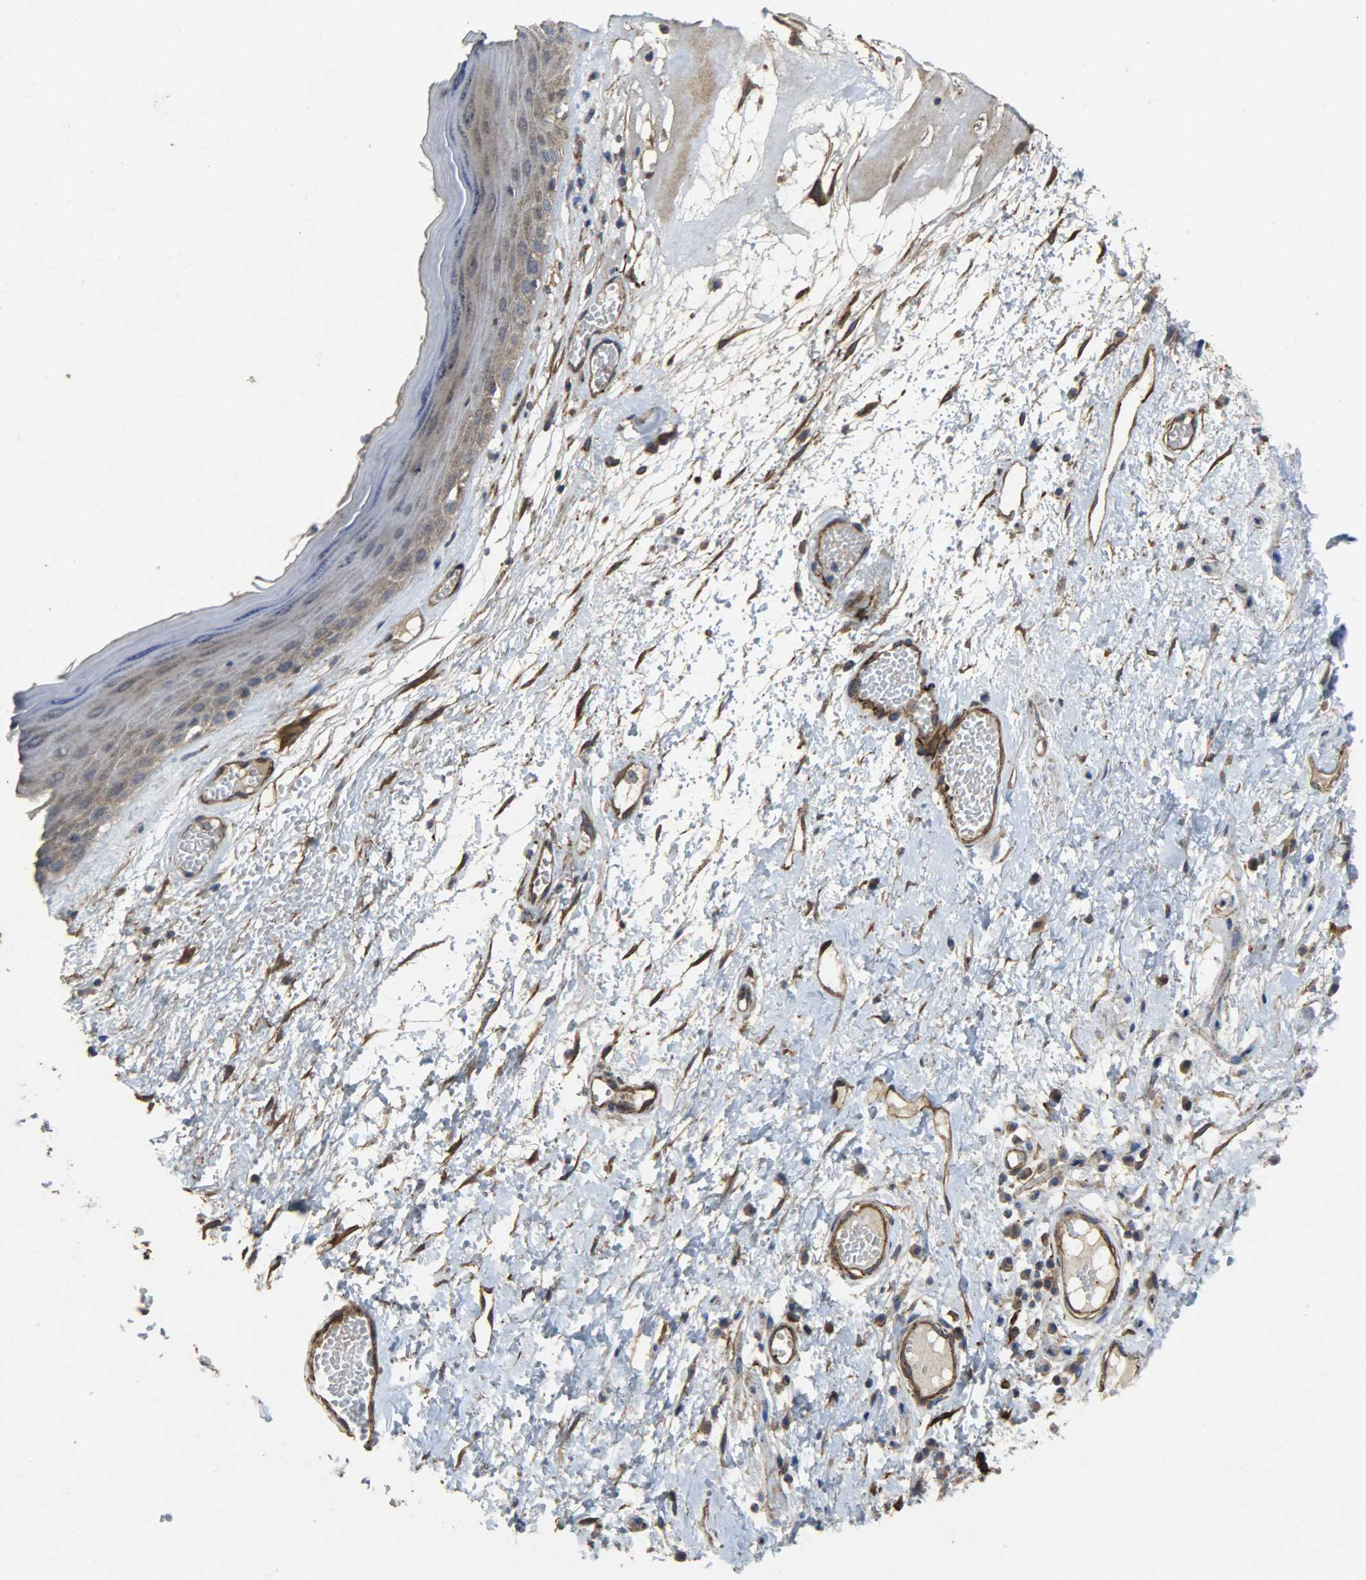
{"staining": {"intensity": "moderate", "quantity": ">75%", "location": "cytoplasmic/membranous"}, "tissue": "skin", "cell_type": "Epidermal cells", "image_type": "normal", "snomed": [{"axis": "morphology", "description": "Normal tissue, NOS"}, {"axis": "morphology", "description": "Inflammation, NOS"}, {"axis": "topography", "description": "Vulva"}], "caption": "Normal skin displays moderate cytoplasmic/membranous staining in approximately >75% of epidermal cells, visualized by immunohistochemistry.", "gene": "TPM4", "patient": {"sex": "female", "age": 84}}